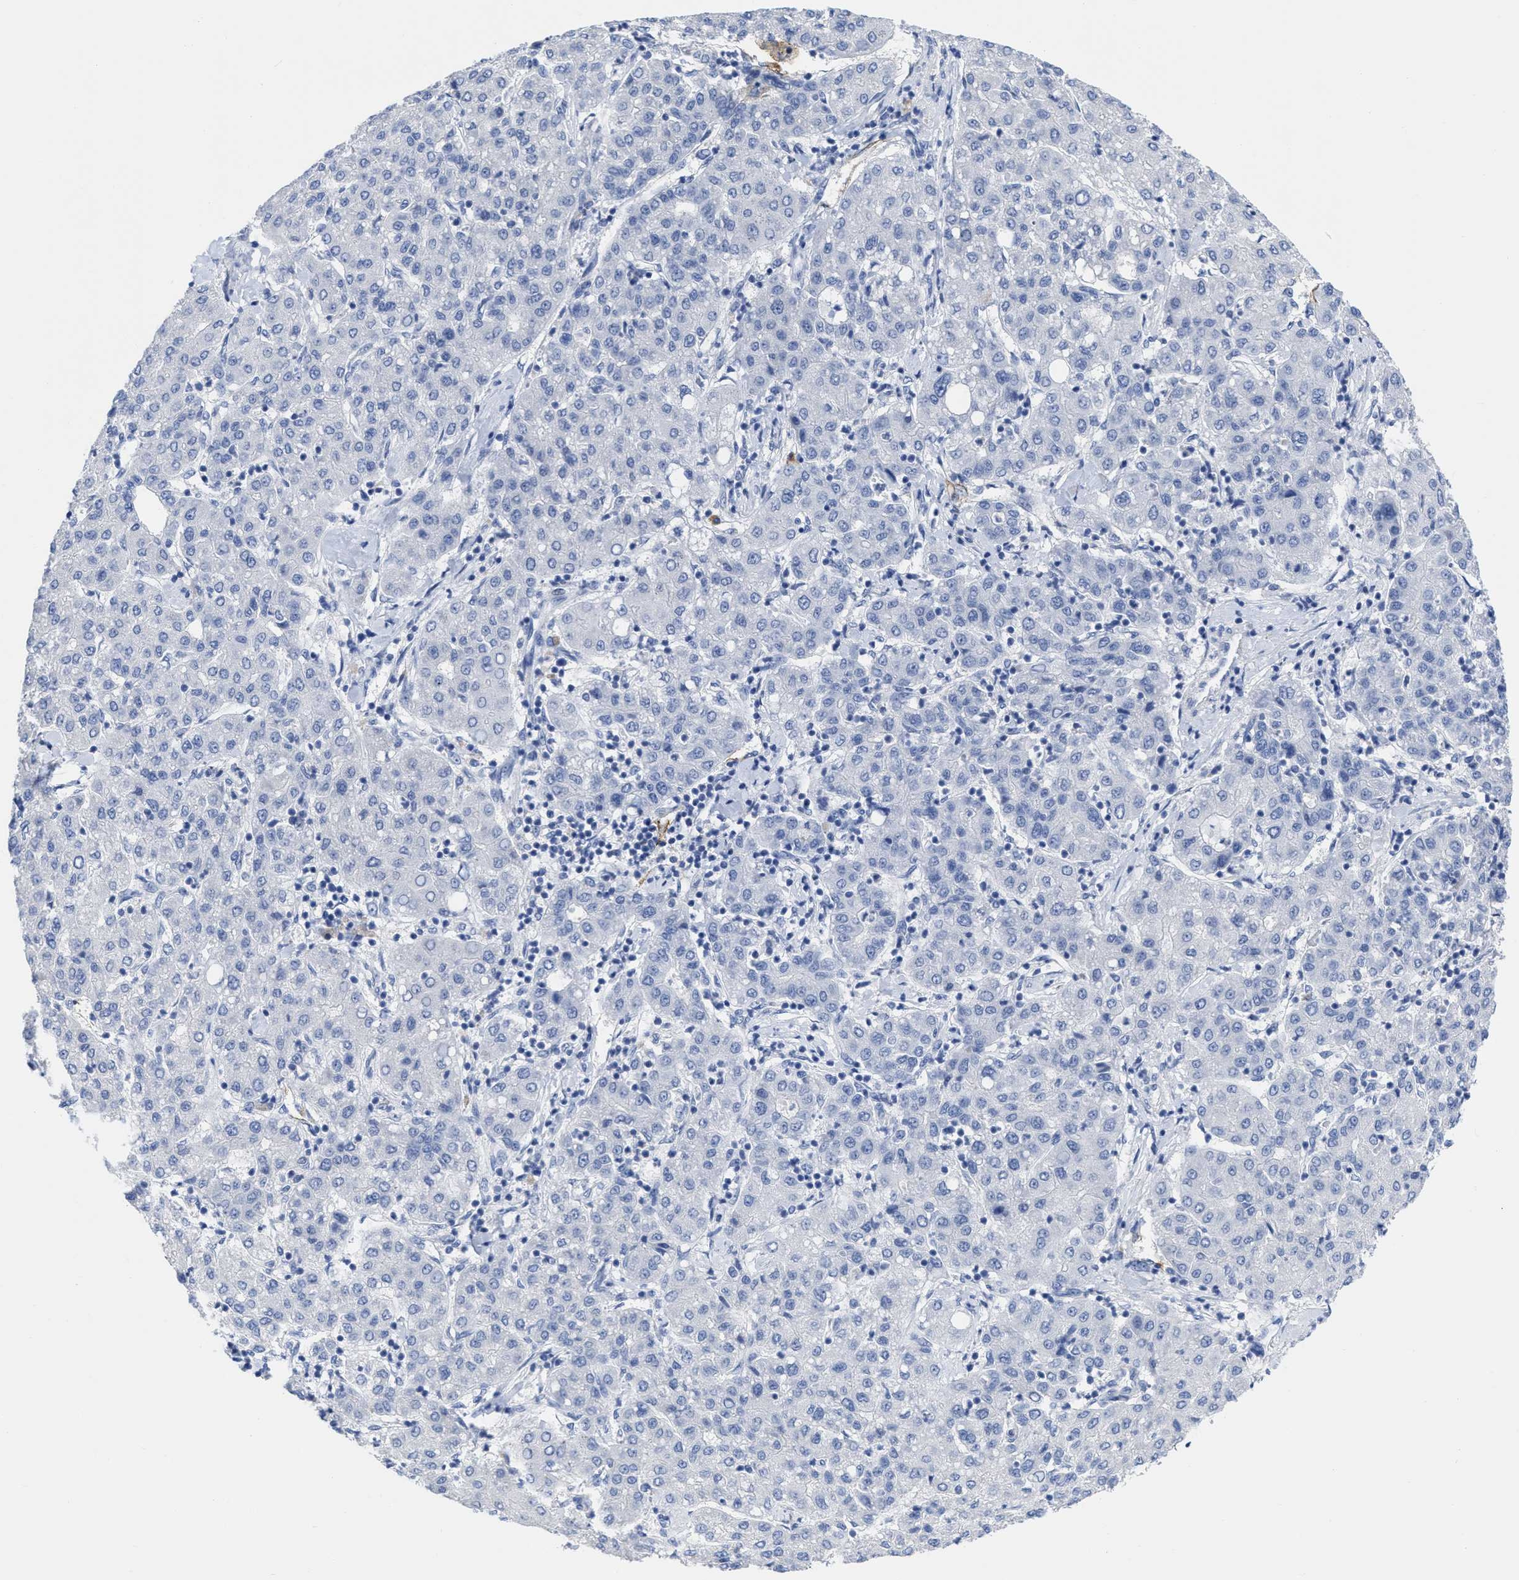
{"staining": {"intensity": "negative", "quantity": "none", "location": "none"}, "tissue": "liver cancer", "cell_type": "Tumor cells", "image_type": "cancer", "snomed": [{"axis": "morphology", "description": "Carcinoma, Hepatocellular, NOS"}, {"axis": "topography", "description": "Liver"}], "caption": "The photomicrograph displays no significant staining in tumor cells of liver cancer.", "gene": "ACKR1", "patient": {"sex": "male", "age": 65}}